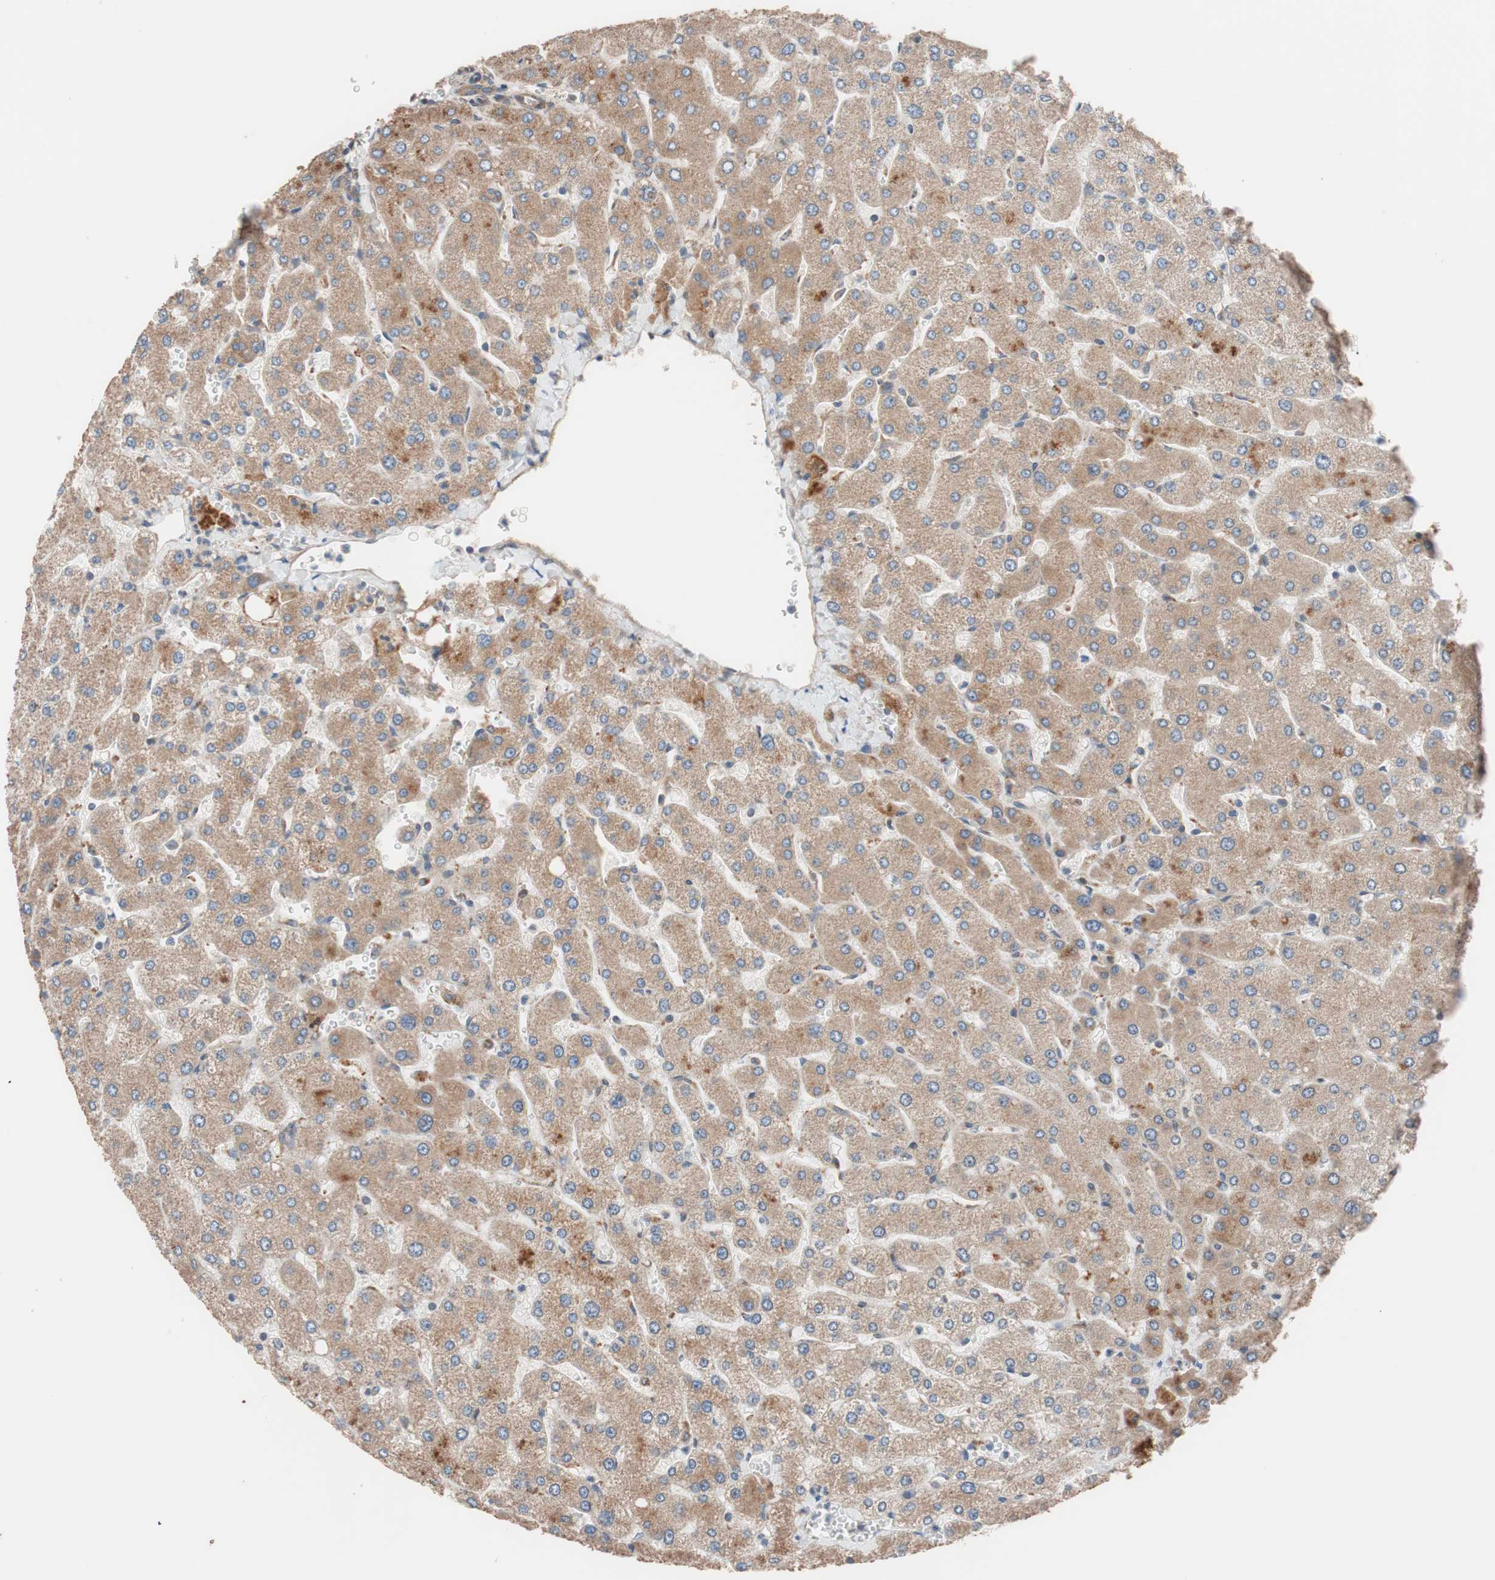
{"staining": {"intensity": "moderate", "quantity": ">75%", "location": "cytoplasmic/membranous"}, "tissue": "liver", "cell_type": "Cholangiocytes", "image_type": "normal", "snomed": [{"axis": "morphology", "description": "Normal tissue, NOS"}, {"axis": "topography", "description": "Liver"}], "caption": "Unremarkable liver exhibits moderate cytoplasmic/membranous staining in approximately >75% of cholangiocytes.", "gene": "SDC4", "patient": {"sex": "male", "age": 55}}